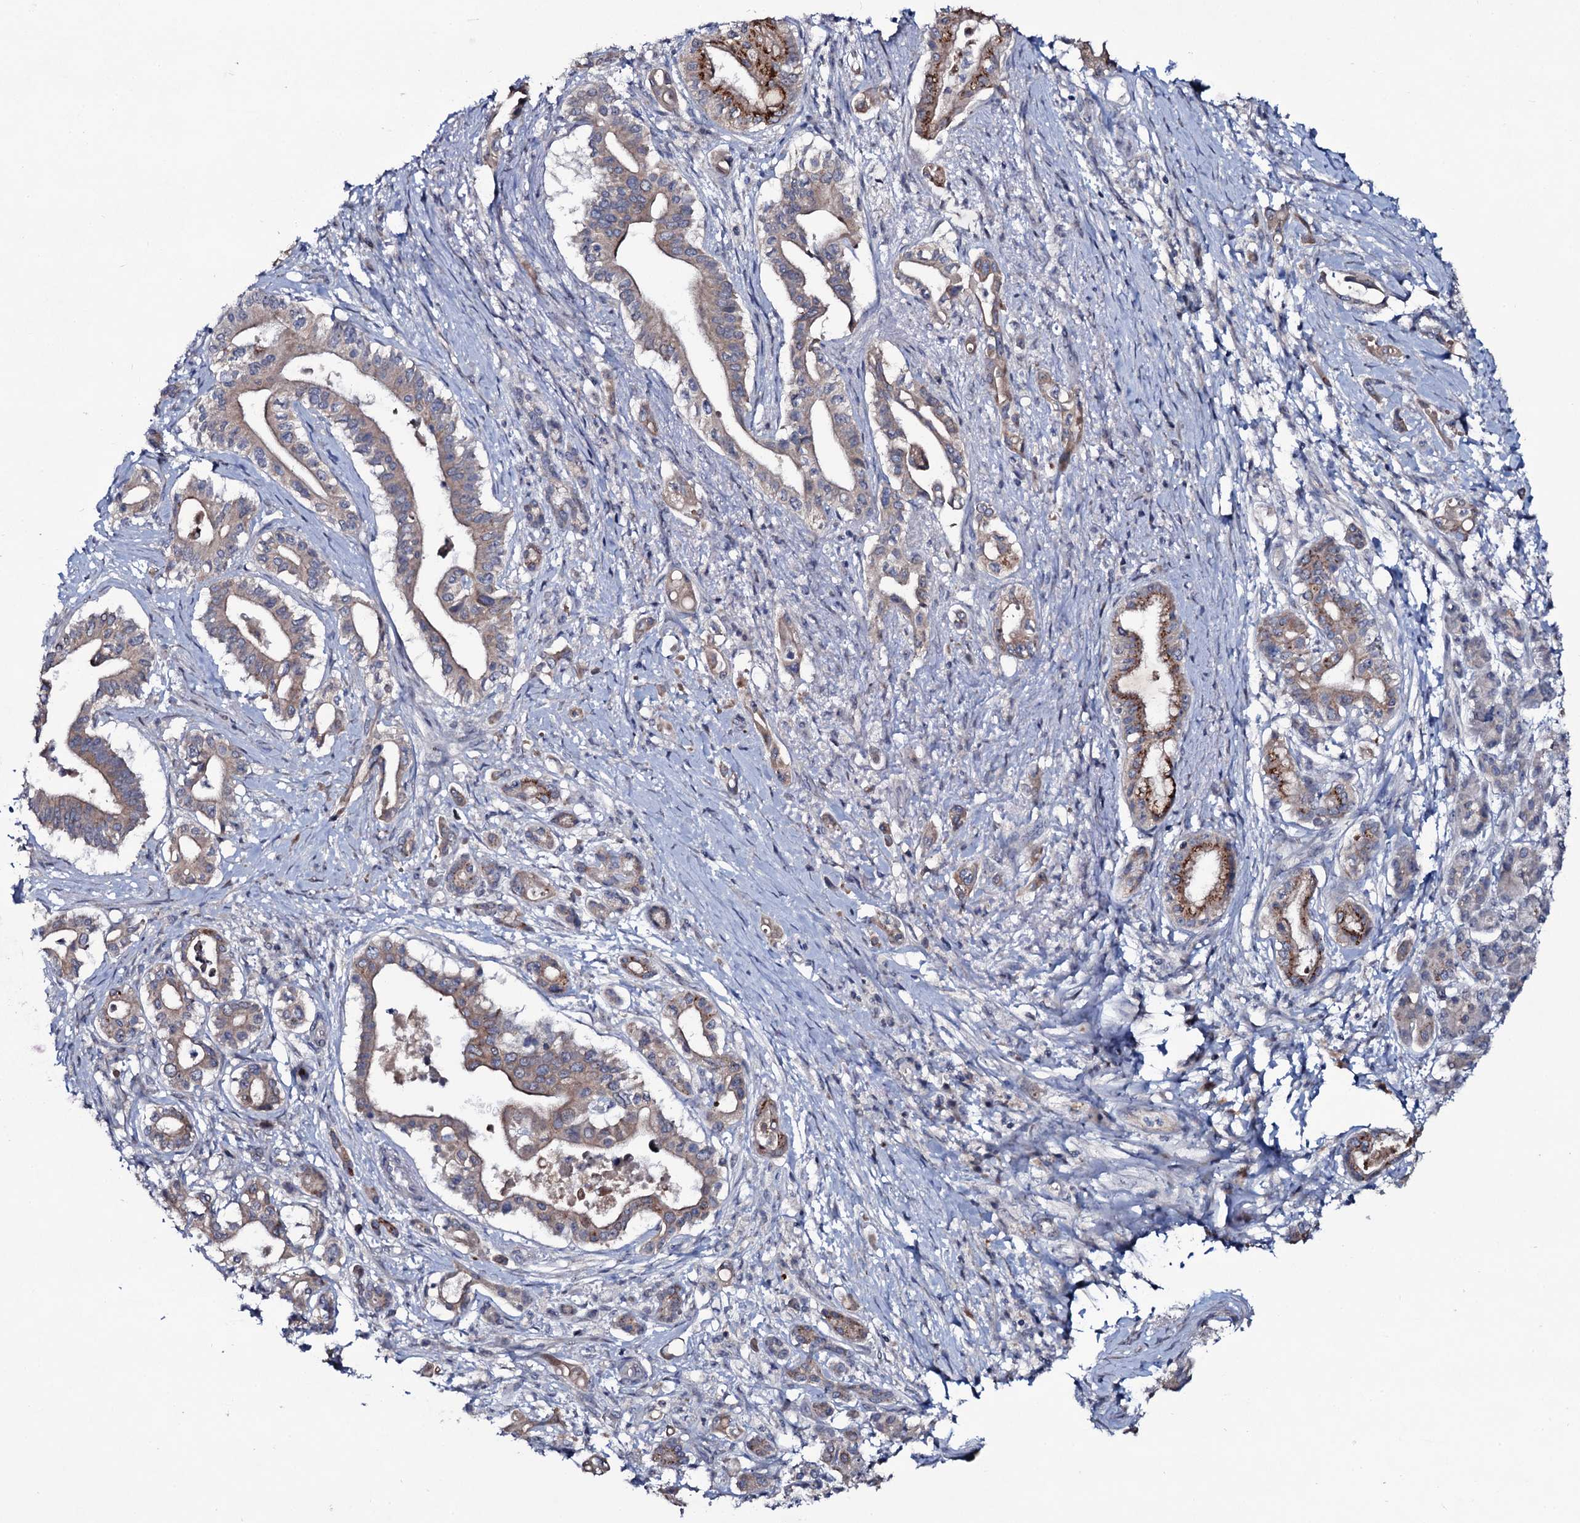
{"staining": {"intensity": "strong", "quantity": "<25%", "location": "cytoplasmic/membranous"}, "tissue": "pancreatic cancer", "cell_type": "Tumor cells", "image_type": "cancer", "snomed": [{"axis": "morphology", "description": "Adenocarcinoma, NOS"}, {"axis": "topography", "description": "Pancreas"}], "caption": "Pancreatic cancer stained with a protein marker shows strong staining in tumor cells.", "gene": "SNAP23", "patient": {"sex": "female", "age": 77}}